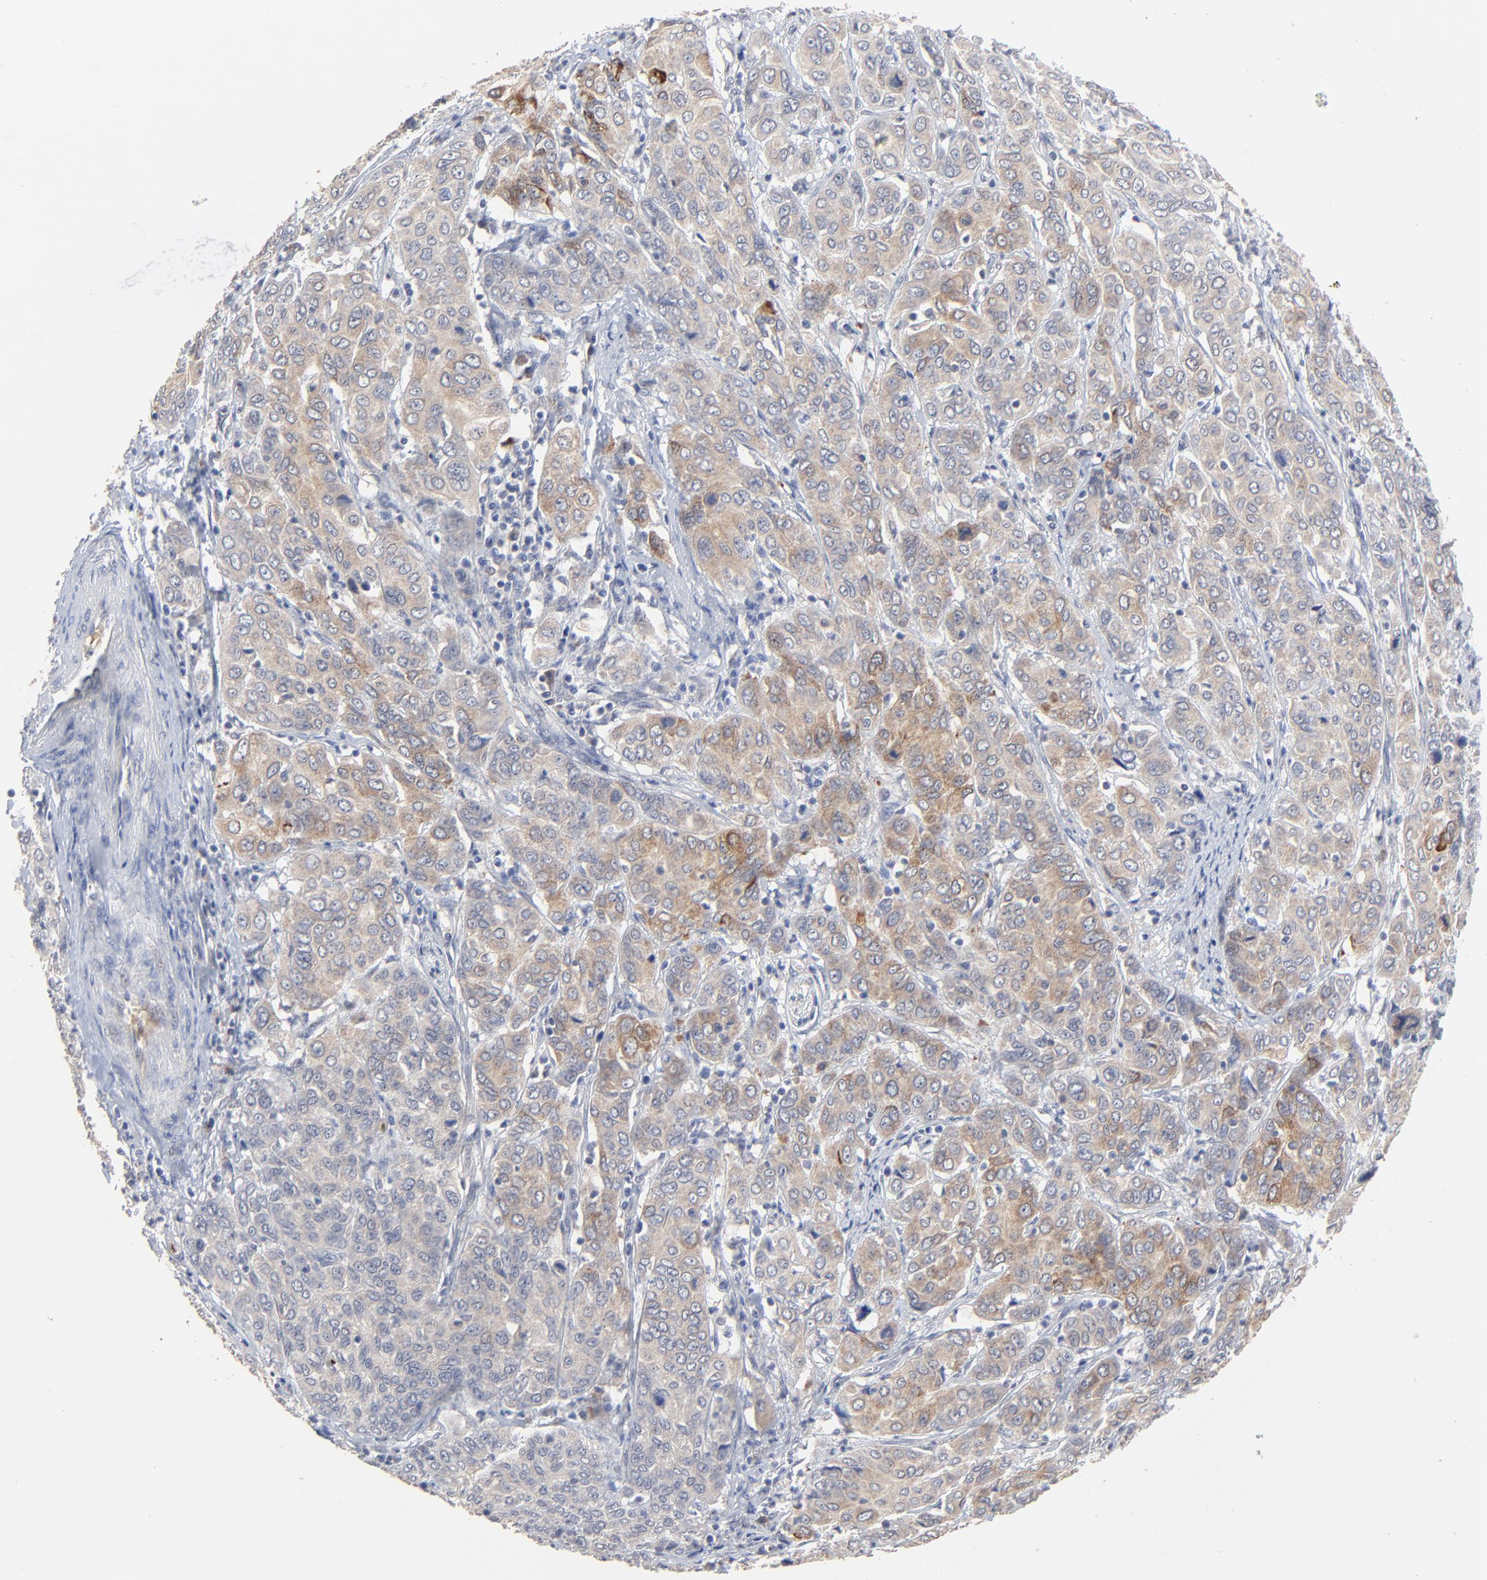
{"staining": {"intensity": "weak", "quantity": ">75%", "location": "cytoplasmic/membranous"}, "tissue": "cervical cancer", "cell_type": "Tumor cells", "image_type": "cancer", "snomed": [{"axis": "morphology", "description": "Squamous cell carcinoma, NOS"}, {"axis": "topography", "description": "Cervix"}], "caption": "Immunohistochemistry (DAB) staining of cervical cancer (squamous cell carcinoma) demonstrates weak cytoplasmic/membranous protein staining in about >75% of tumor cells. Immunohistochemistry (ihc) stains the protein in brown and the nuclei are stained blue.", "gene": "FANCB", "patient": {"sex": "female", "age": 38}}